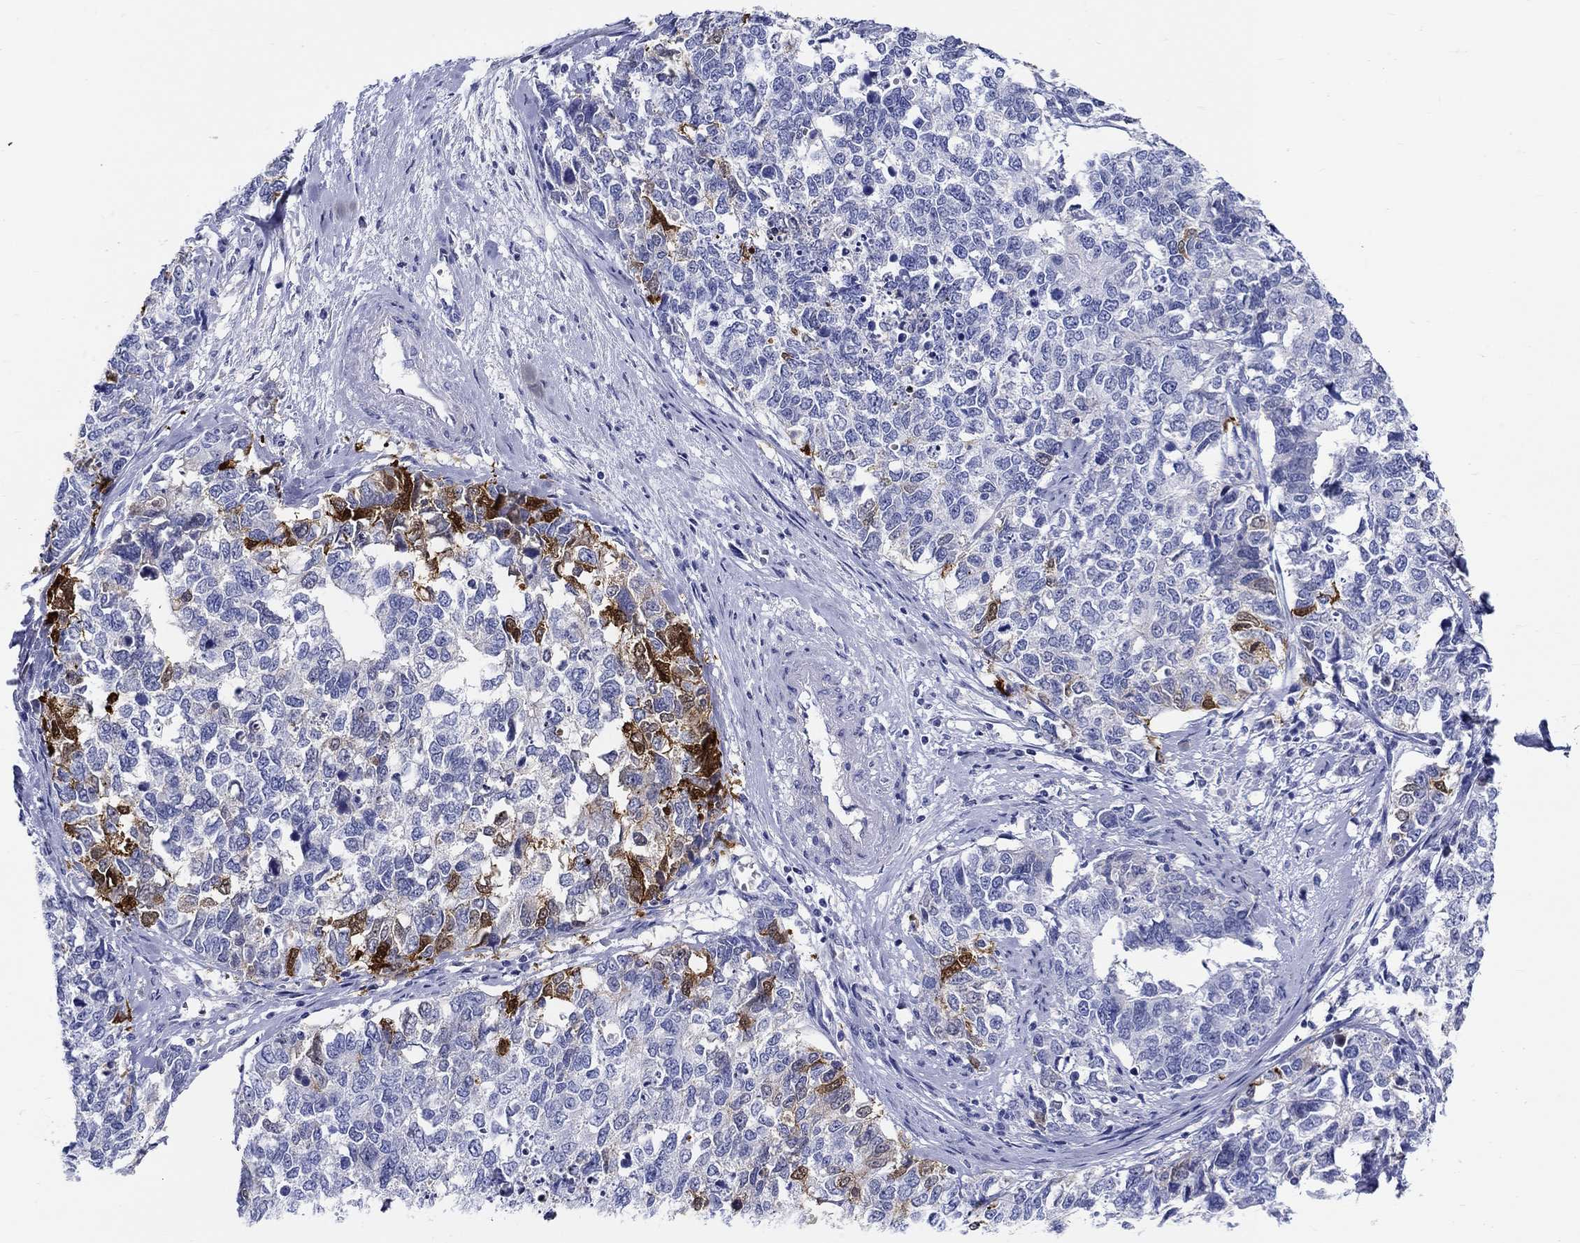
{"staining": {"intensity": "strong", "quantity": "<25%", "location": "cytoplasmic/membranous"}, "tissue": "cervical cancer", "cell_type": "Tumor cells", "image_type": "cancer", "snomed": [{"axis": "morphology", "description": "Squamous cell carcinoma, NOS"}, {"axis": "topography", "description": "Cervix"}], "caption": "Protein expression analysis of cervical cancer (squamous cell carcinoma) exhibits strong cytoplasmic/membranous expression in about <25% of tumor cells.", "gene": "CRYGS", "patient": {"sex": "female", "age": 63}}